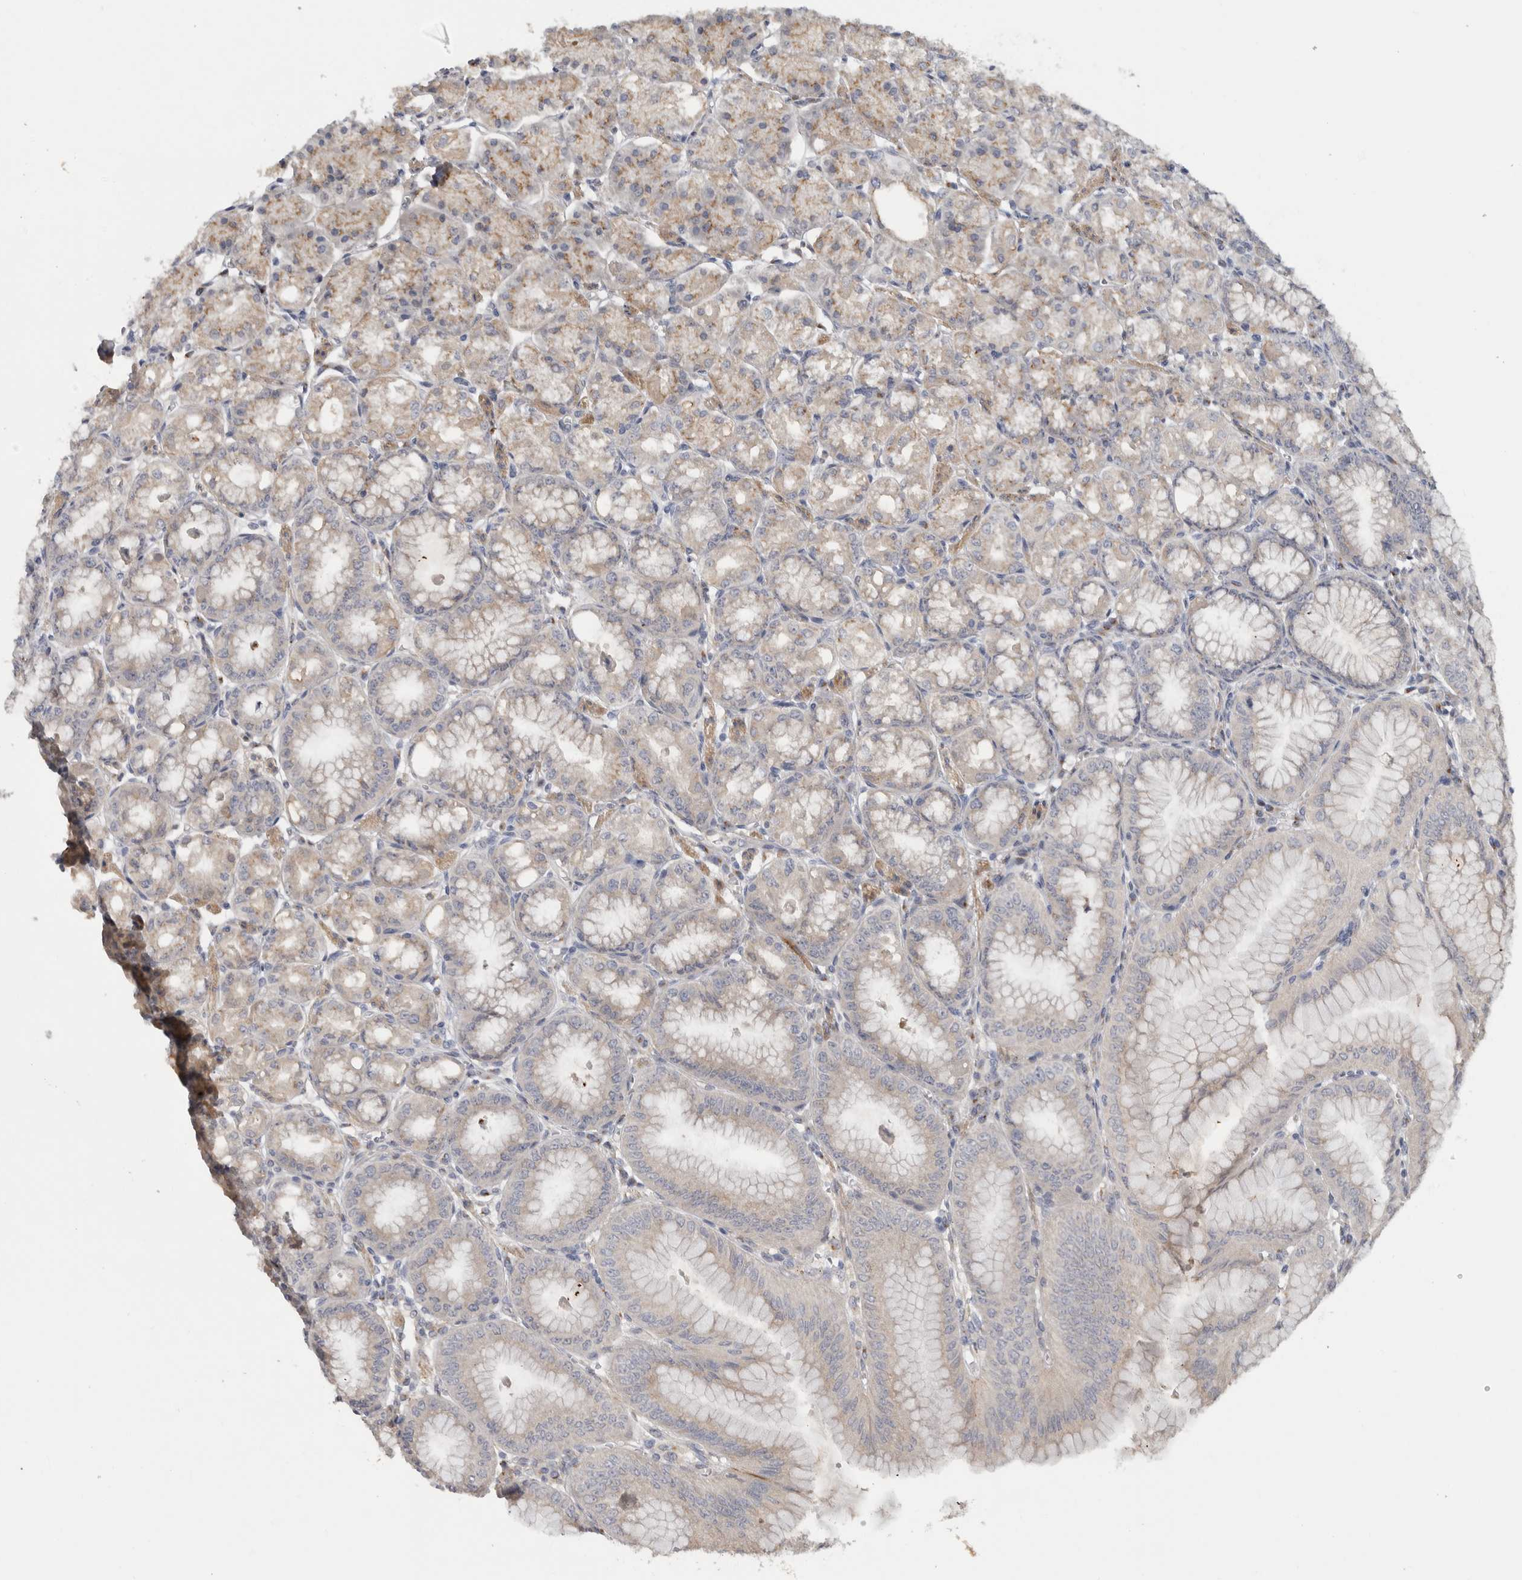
{"staining": {"intensity": "moderate", "quantity": "25%-75%", "location": "cytoplasmic/membranous"}, "tissue": "stomach", "cell_type": "Glandular cells", "image_type": "normal", "snomed": [{"axis": "morphology", "description": "Normal tissue, NOS"}, {"axis": "topography", "description": "Stomach, lower"}], "caption": "Stomach stained with DAB immunohistochemistry displays medium levels of moderate cytoplasmic/membranous positivity in about 25%-75% of glandular cells. The protein of interest is shown in brown color, while the nuclei are stained blue.", "gene": "MGAT1", "patient": {"sex": "male", "age": 71}}